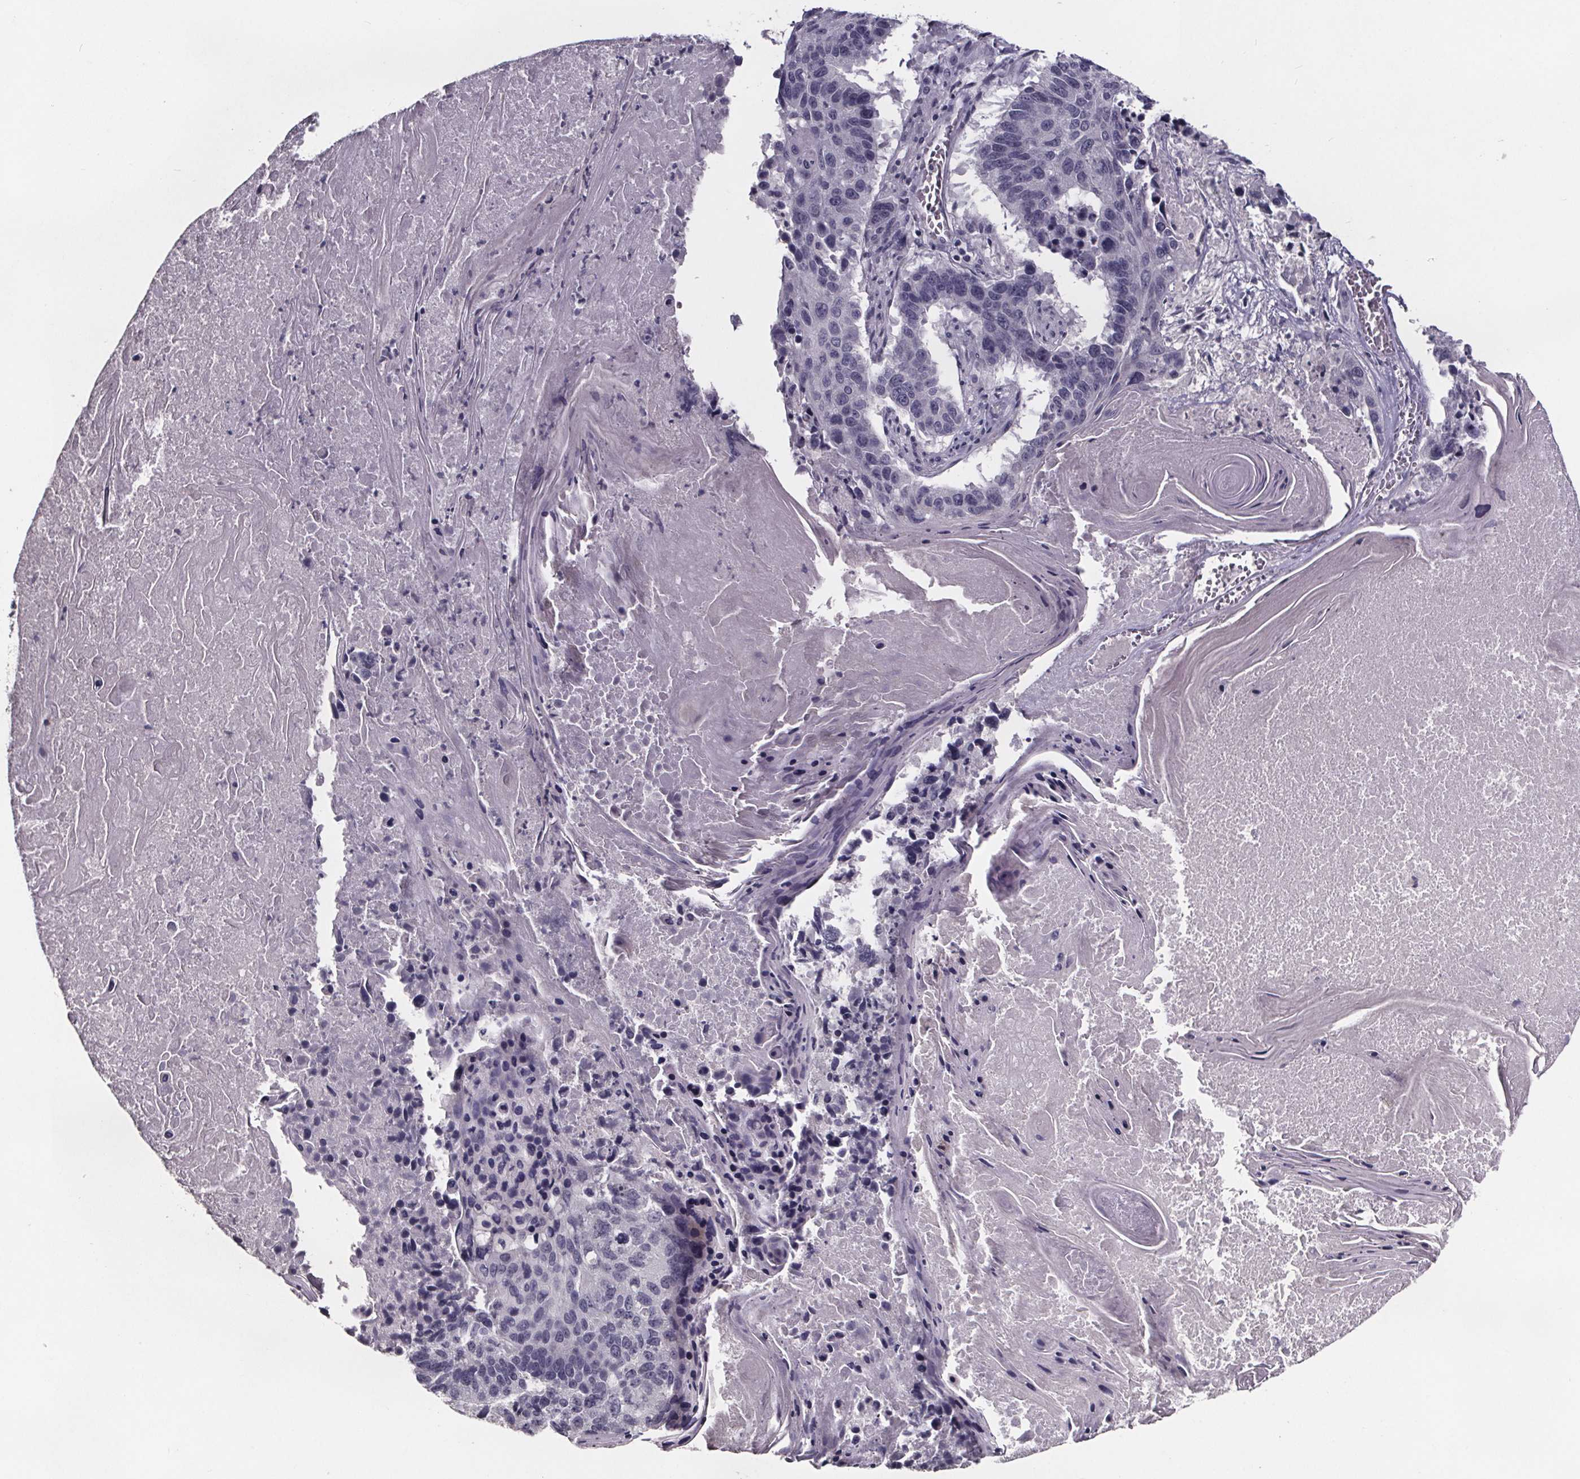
{"staining": {"intensity": "negative", "quantity": "none", "location": "none"}, "tissue": "lung cancer", "cell_type": "Tumor cells", "image_type": "cancer", "snomed": [{"axis": "morphology", "description": "Squamous cell carcinoma, NOS"}, {"axis": "topography", "description": "Lung"}], "caption": "IHC image of squamous cell carcinoma (lung) stained for a protein (brown), which displays no expression in tumor cells.", "gene": "AR", "patient": {"sex": "male", "age": 73}}